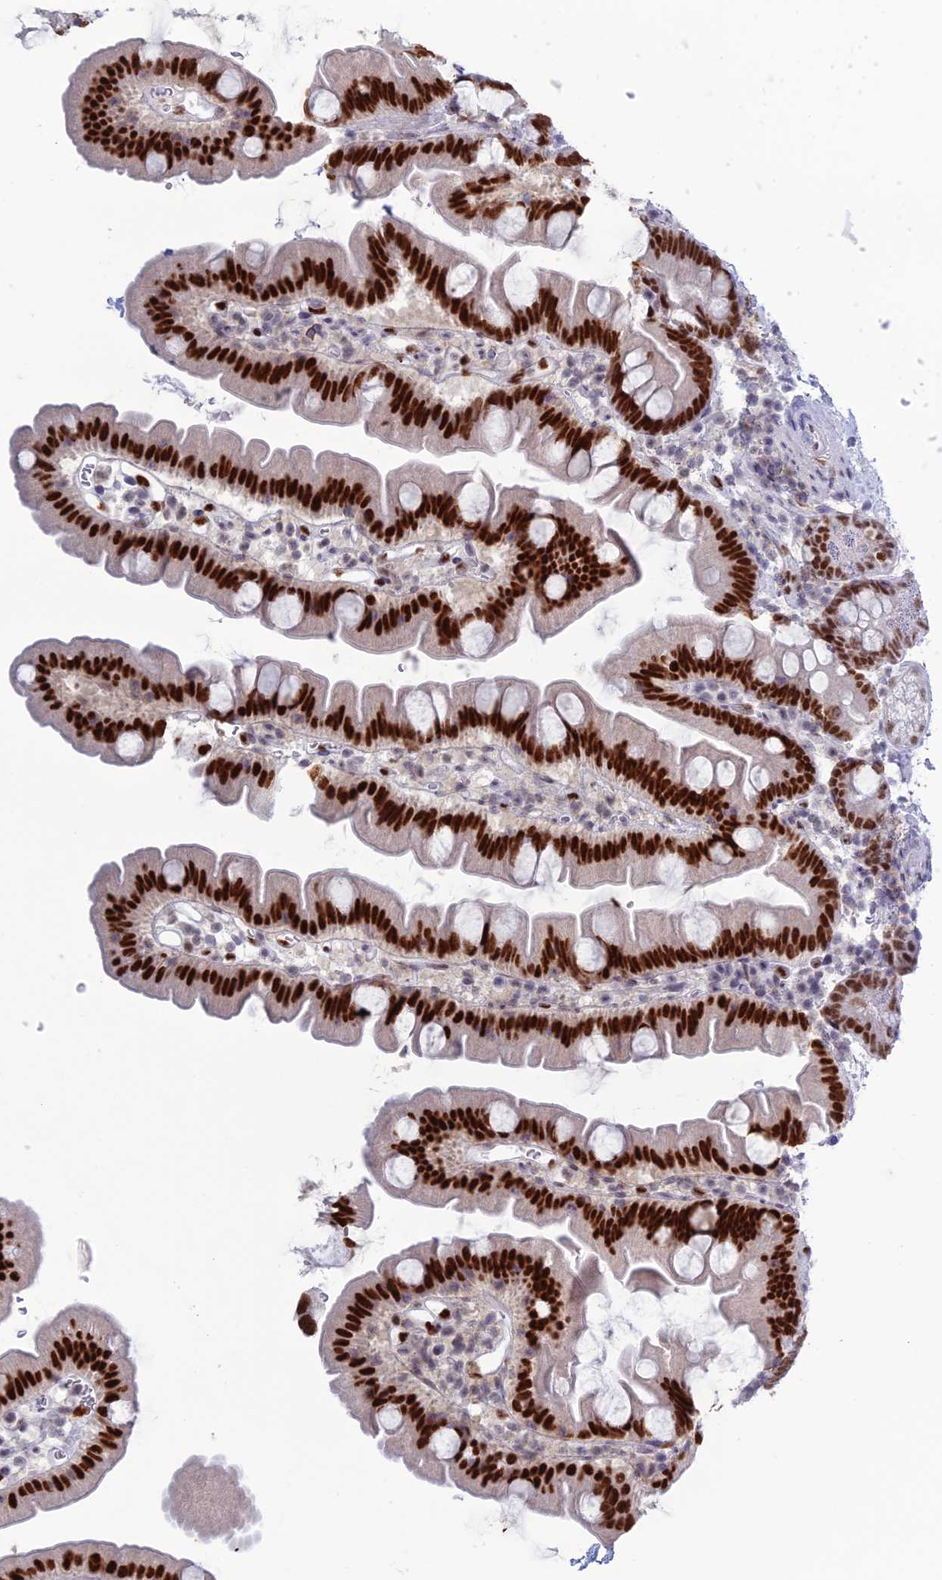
{"staining": {"intensity": "strong", "quantity": ">75%", "location": "nuclear"}, "tissue": "small intestine", "cell_type": "Glandular cells", "image_type": "normal", "snomed": [{"axis": "morphology", "description": "Normal tissue, NOS"}, {"axis": "topography", "description": "Small intestine"}], "caption": "Immunohistochemical staining of normal human small intestine displays strong nuclear protein positivity in about >75% of glandular cells. (DAB = brown stain, brightfield microscopy at high magnification).", "gene": "NOL4L", "patient": {"sex": "female", "age": 68}}